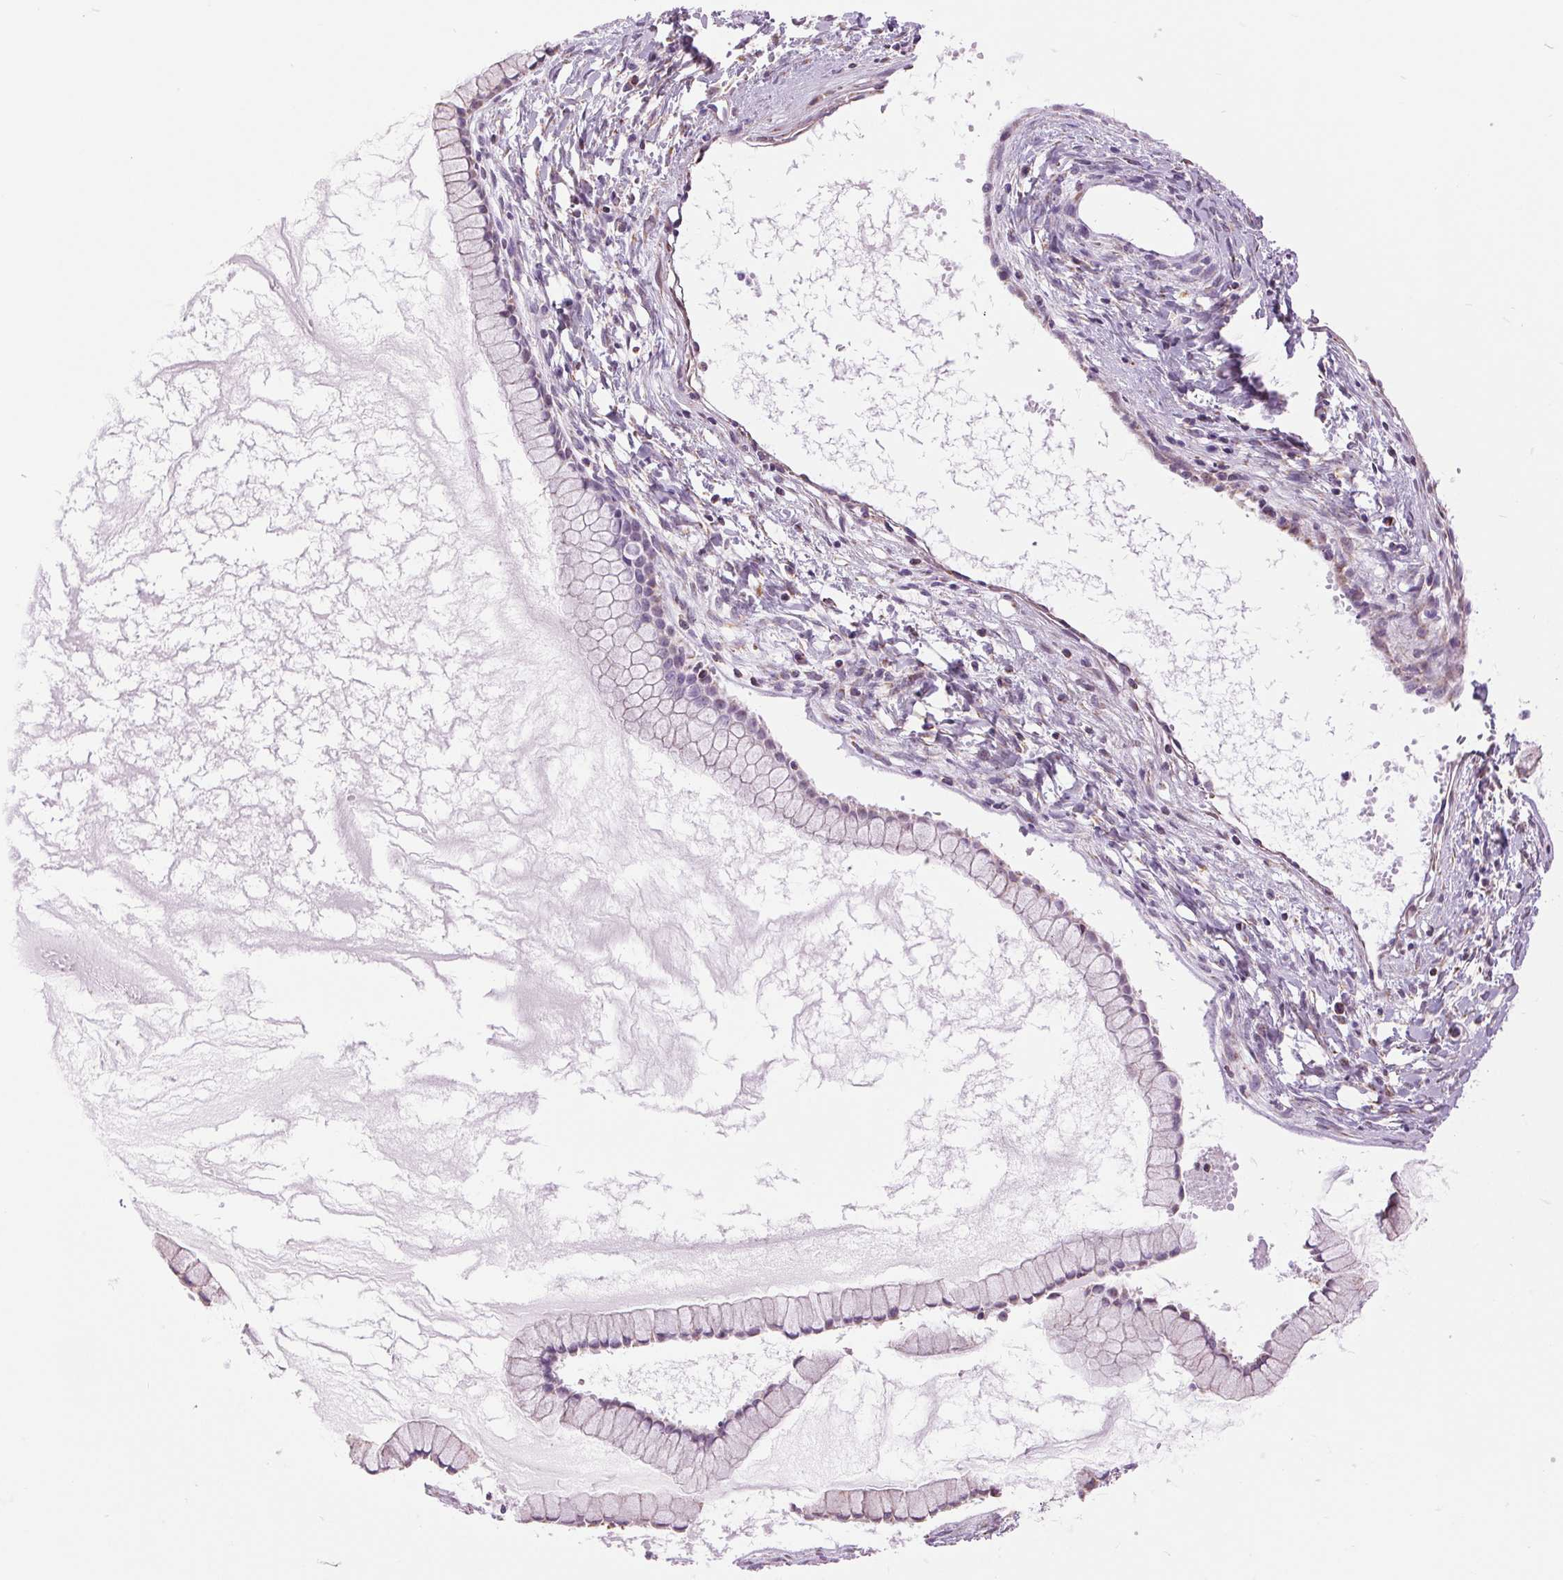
{"staining": {"intensity": "negative", "quantity": "none", "location": "none"}, "tissue": "ovarian cancer", "cell_type": "Tumor cells", "image_type": "cancer", "snomed": [{"axis": "morphology", "description": "Cystadenocarcinoma, mucinous, NOS"}, {"axis": "topography", "description": "Ovary"}], "caption": "Histopathology image shows no protein expression in tumor cells of ovarian cancer (mucinous cystadenocarcinoma) tissue.", "gene": "ATP5PB", "patient": {"sex": "female", "age": 41}}